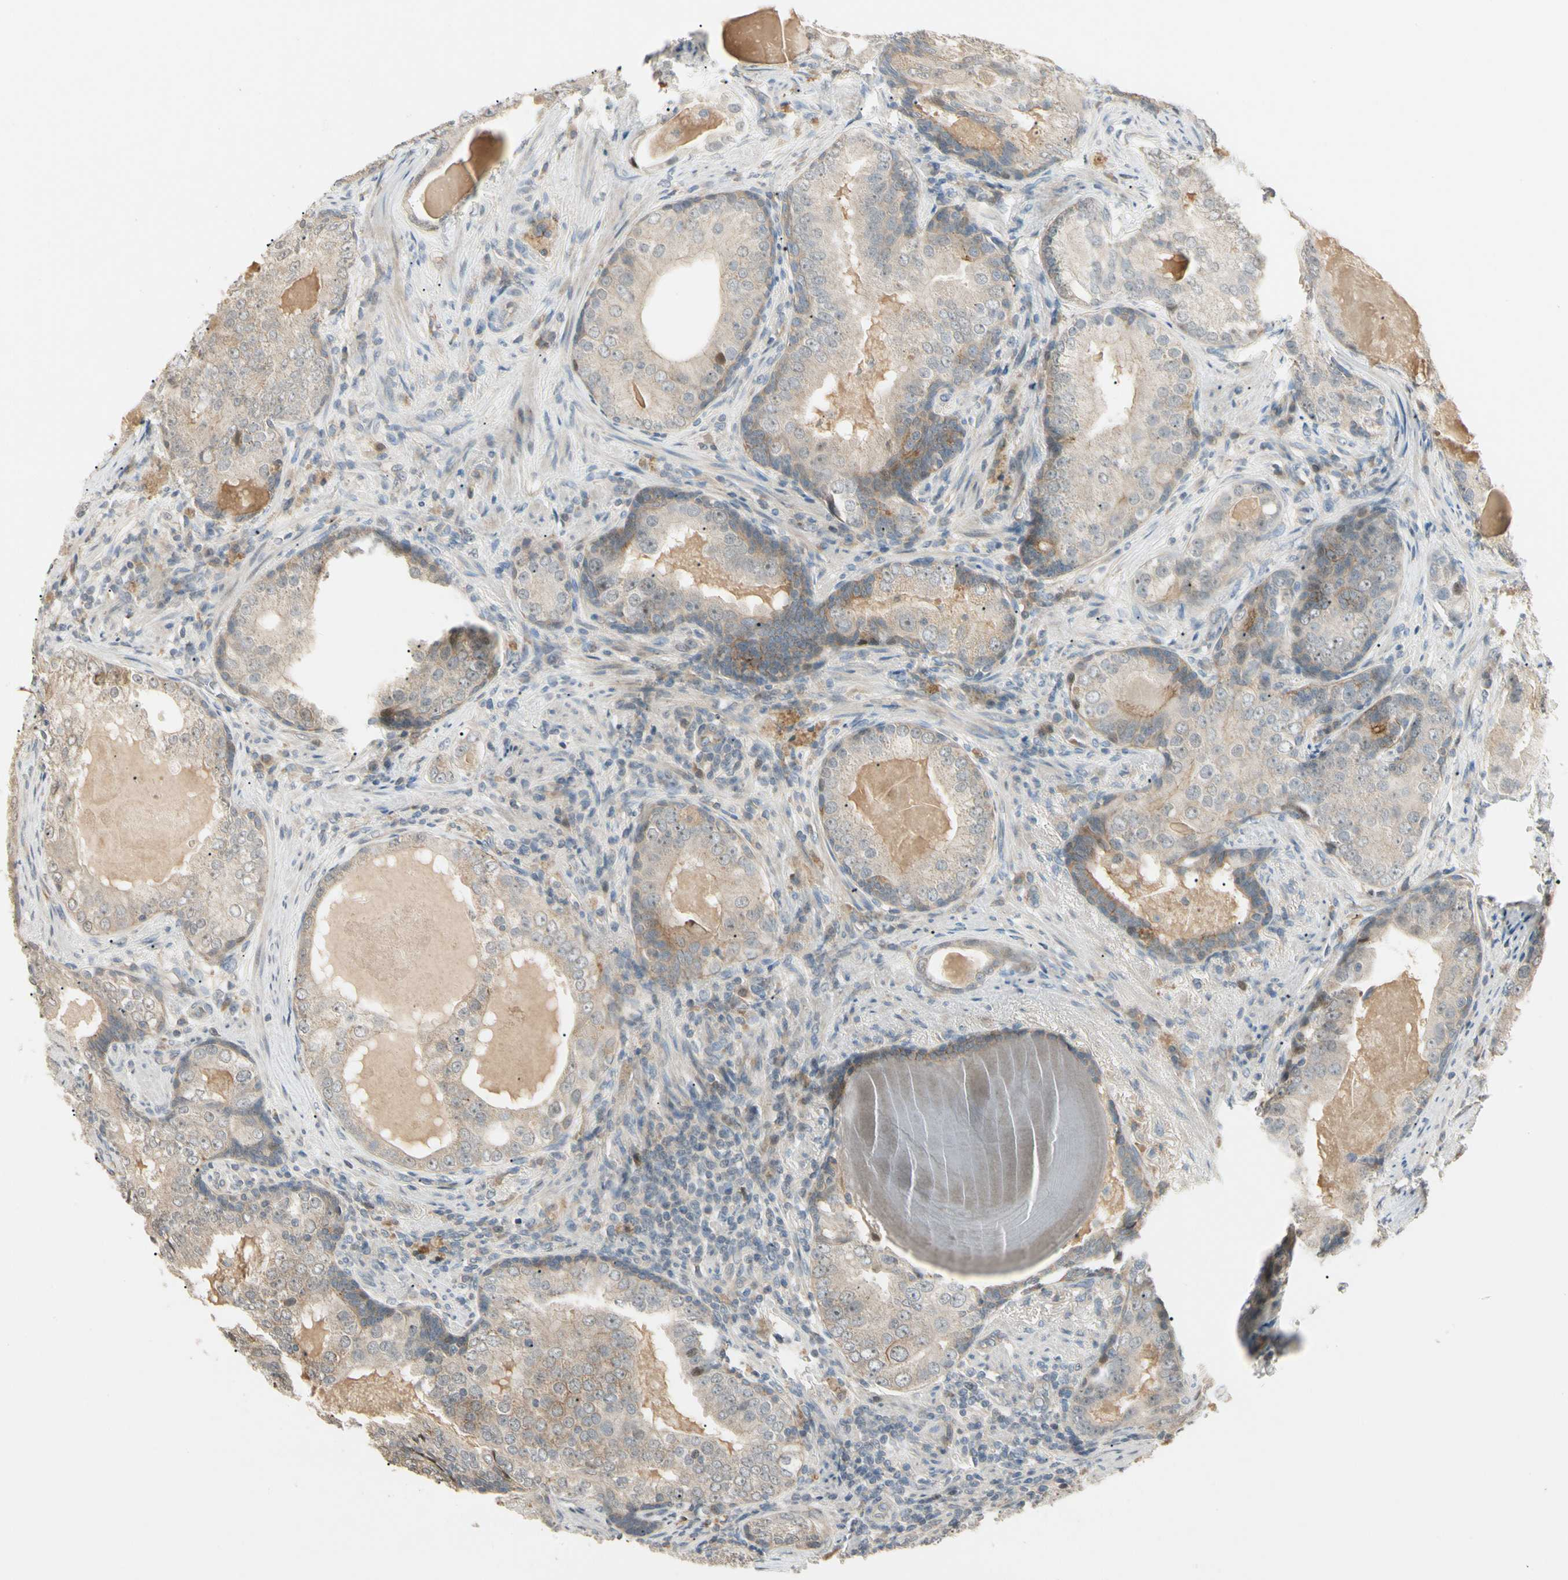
{"staining": {"intensity": "weak", "quantity": "25%-75%", "location": "cytoplasmic/membranous,nuclear"}, "tissue": "prostate cancer", "cell_type": "Tumor cells", "image_type": "cancer", "snomed": [{"axis": "morphology", "description": "Adenocarcinoma, High grade"}, {"axis": "topography", "description": "Prostate"}], "caption": "Immunohistochemistry (IHC) micrograph of neoplastic tissue: human prostate high-grade adenocarcinoma stained using immunohistochemistry reveals low levels of weak protein expression localized specifically in the cytoplasmic/membranous and nuclear of tumor cells, appearing as a cytoplasmic/membranous and nuclear brown color.", "gene": "P3H2", "patient": {"sex": "male", "age": 66}}